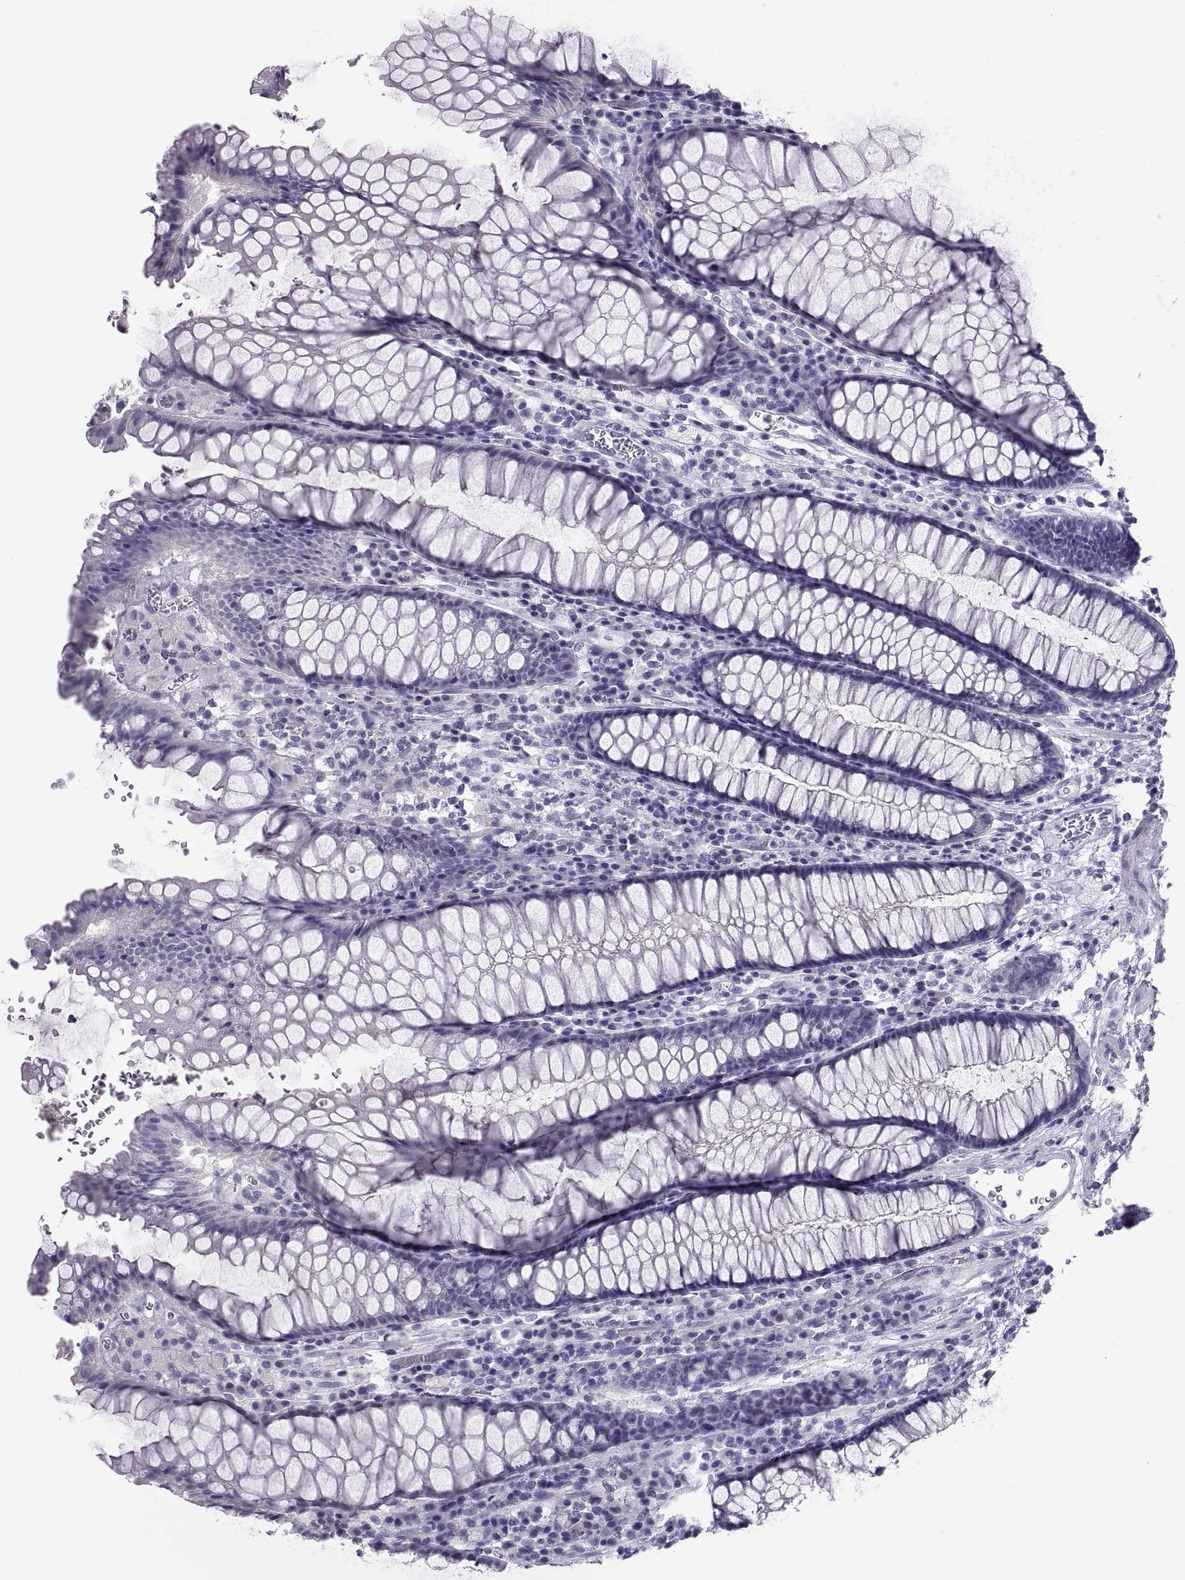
{"staining": {"intensity": "negative", "quantity": "none", "location": "none"}, "tissue": "rectum", "cell_type": "Glandular cells", "image_type": "normal", "snomed": [{"axis": "morphology", "description": "Normal tissue, NOS"}, {"axis": "topography", "description": "Rectum"}], "caption": "The micrograph exhibits no staining of glandular cells in normal rectum.", "gene": "RNASE12", "patient": {"sex": "female", "age": 68}}